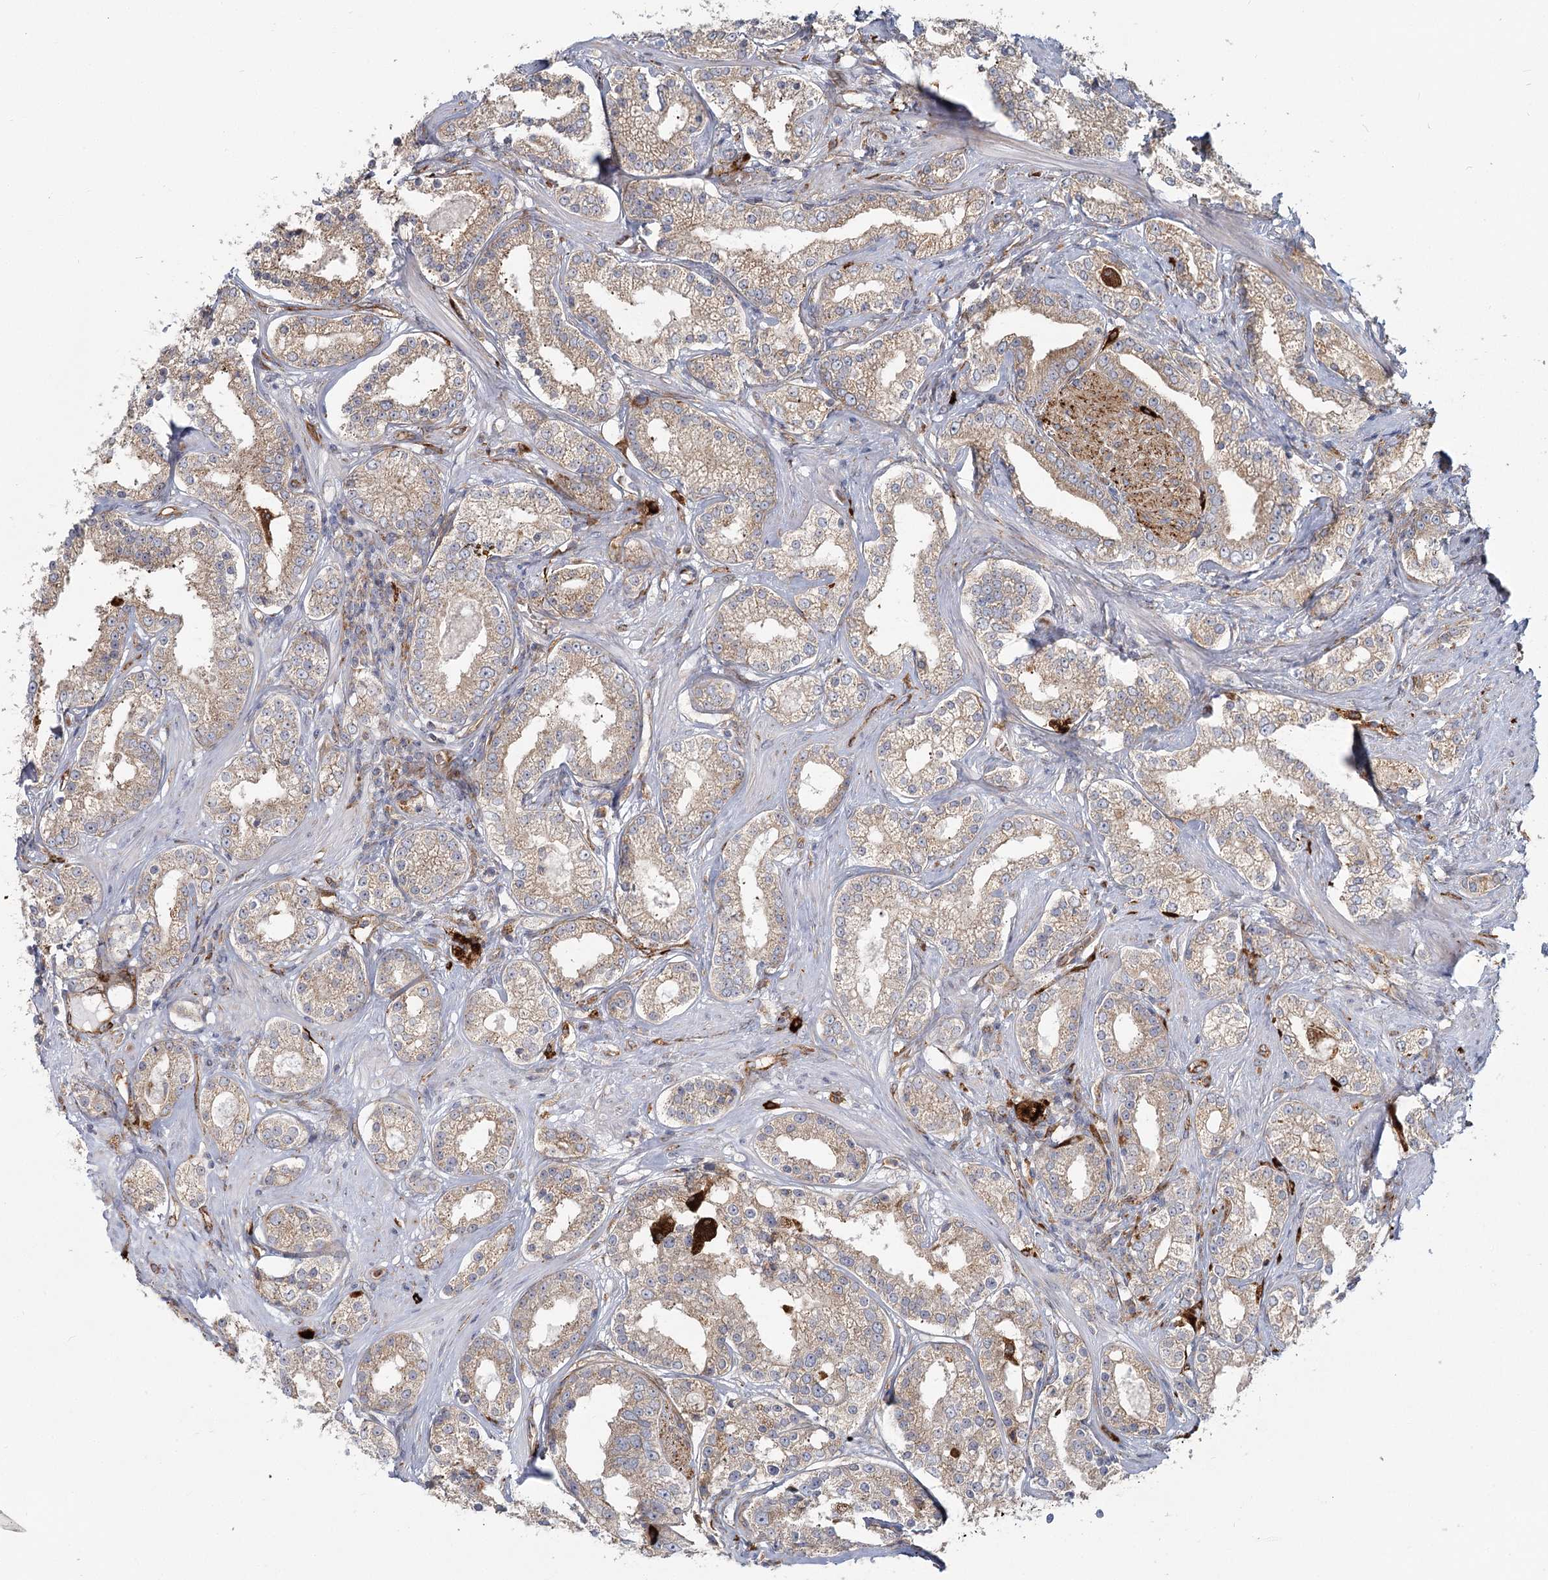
{"staining": {"intensity": "weak", "quantity": ">75%", "location": "cytoplasmic/membranous"}, "tissue": "prostate cancer", "cell_type": "Tumor cells", "image_type": "cancer", "snomed": [{"axis": "morphology", "description": "Normal tissue, NOS"}, {"axis": "morphology", "description": "Adenocarcinoma, High grade"}, {"axis": "topography", "description": "Prostate"}], "caption": "Human prostate cancer stained with a brown dye exhibits weak cytoplasmic/membranous positive staining in about >75% of tumor cells.", "gene": "HARS2", "patient": {"sex": "male", "age": 83}}